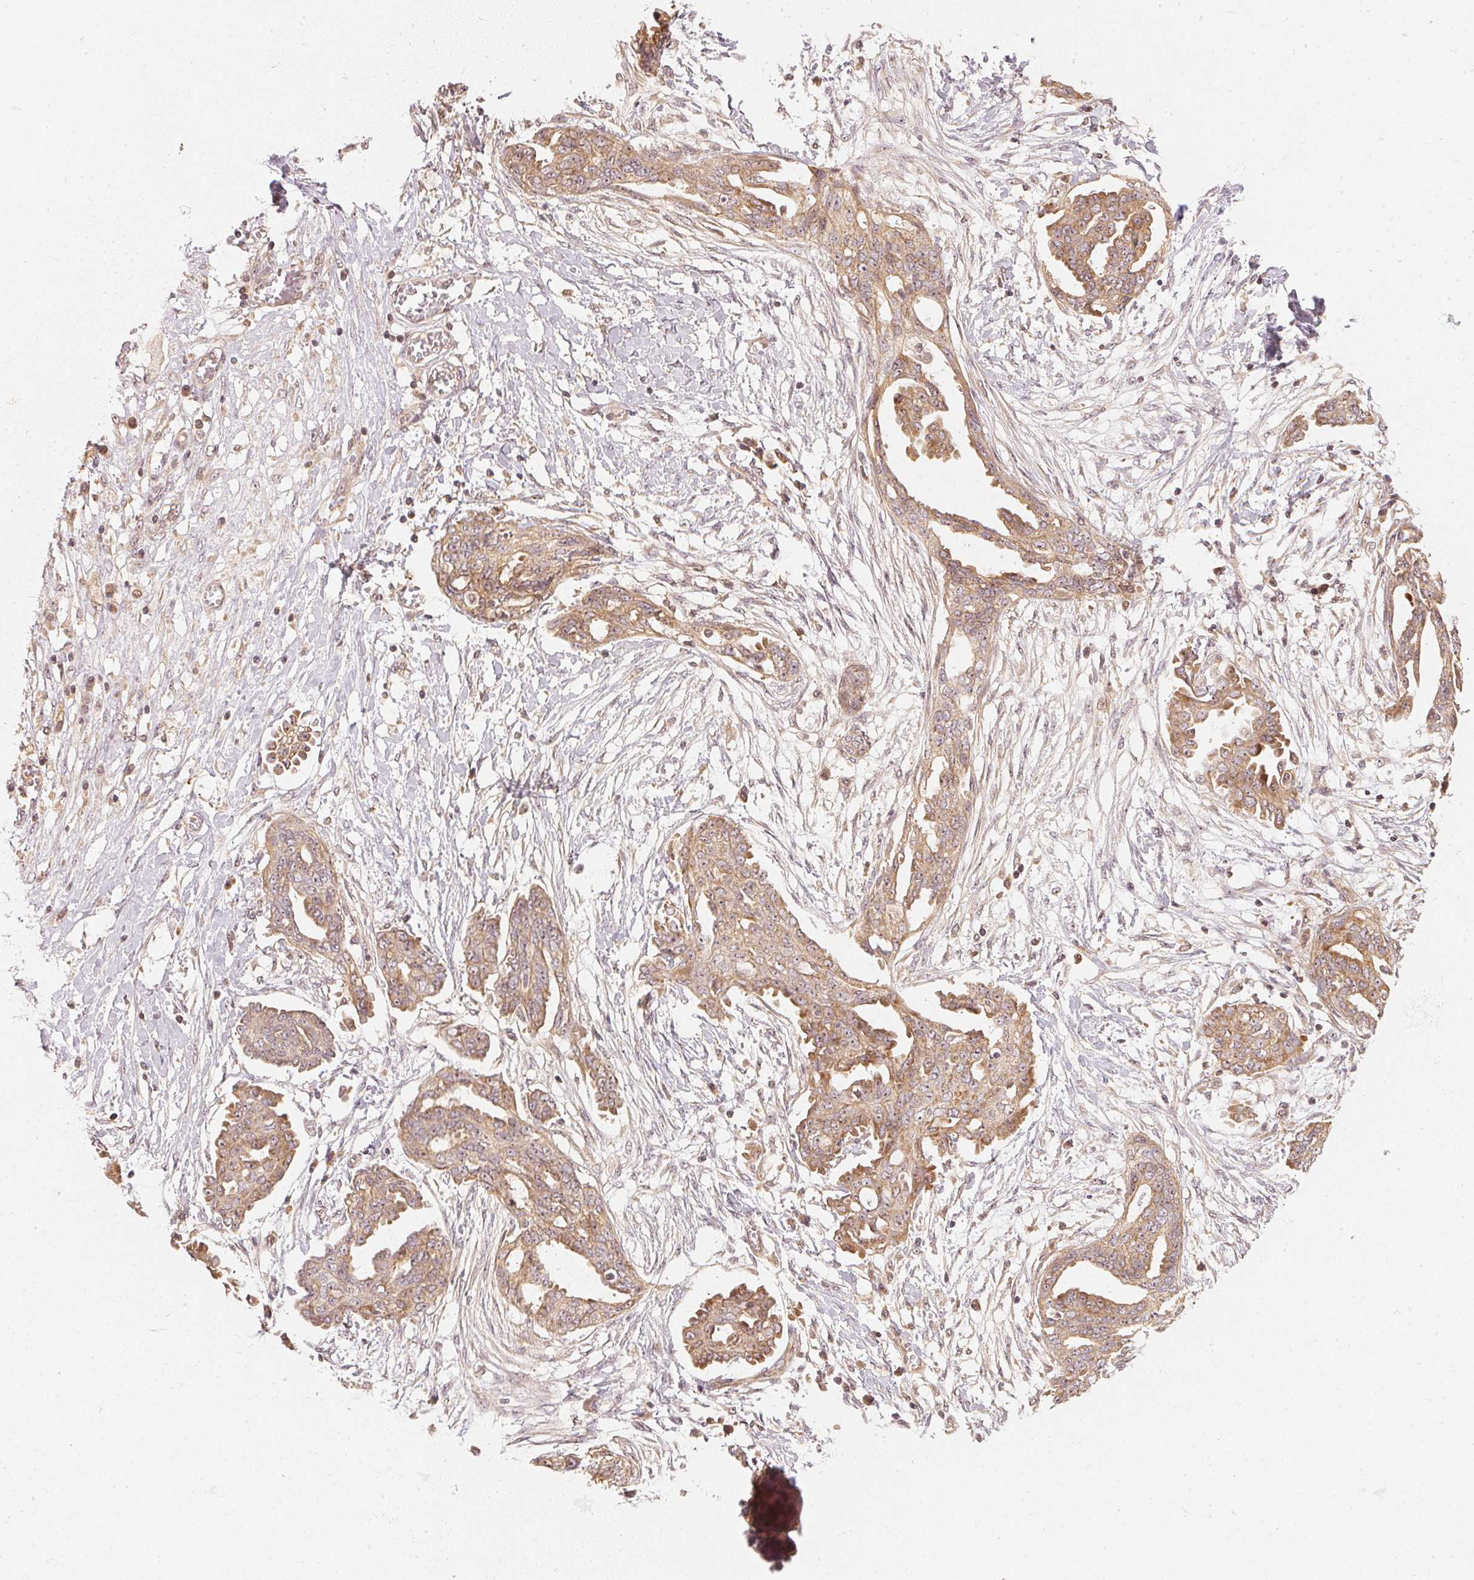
{"staining": {"intensity": "moderate", "quantity": ">75%", "location": "cytoplasmic/membranous,nuclear"}, "tissue": "ovarian cancer", "cell_type": "Tumor cells", "image_type": "cancer", "snomed": [{"axis": "morphology", "description": "Cystadenocarcinoma, serous, NOS"}, {"axis": "topography", "description": "Ovary"}], "caption": "Moderate cytoplasmic/membranous and nuclear positivity is seen in approximately >75% of tumor cells in ovarian cancer (serous cystadenocarcinoma). (DAB (3,3'-diaminobenzidine) = brown stain, brightfield microscopy at high magnification).", "gene": "WDR54", "patient": {"sex": "female", "age": 71}}